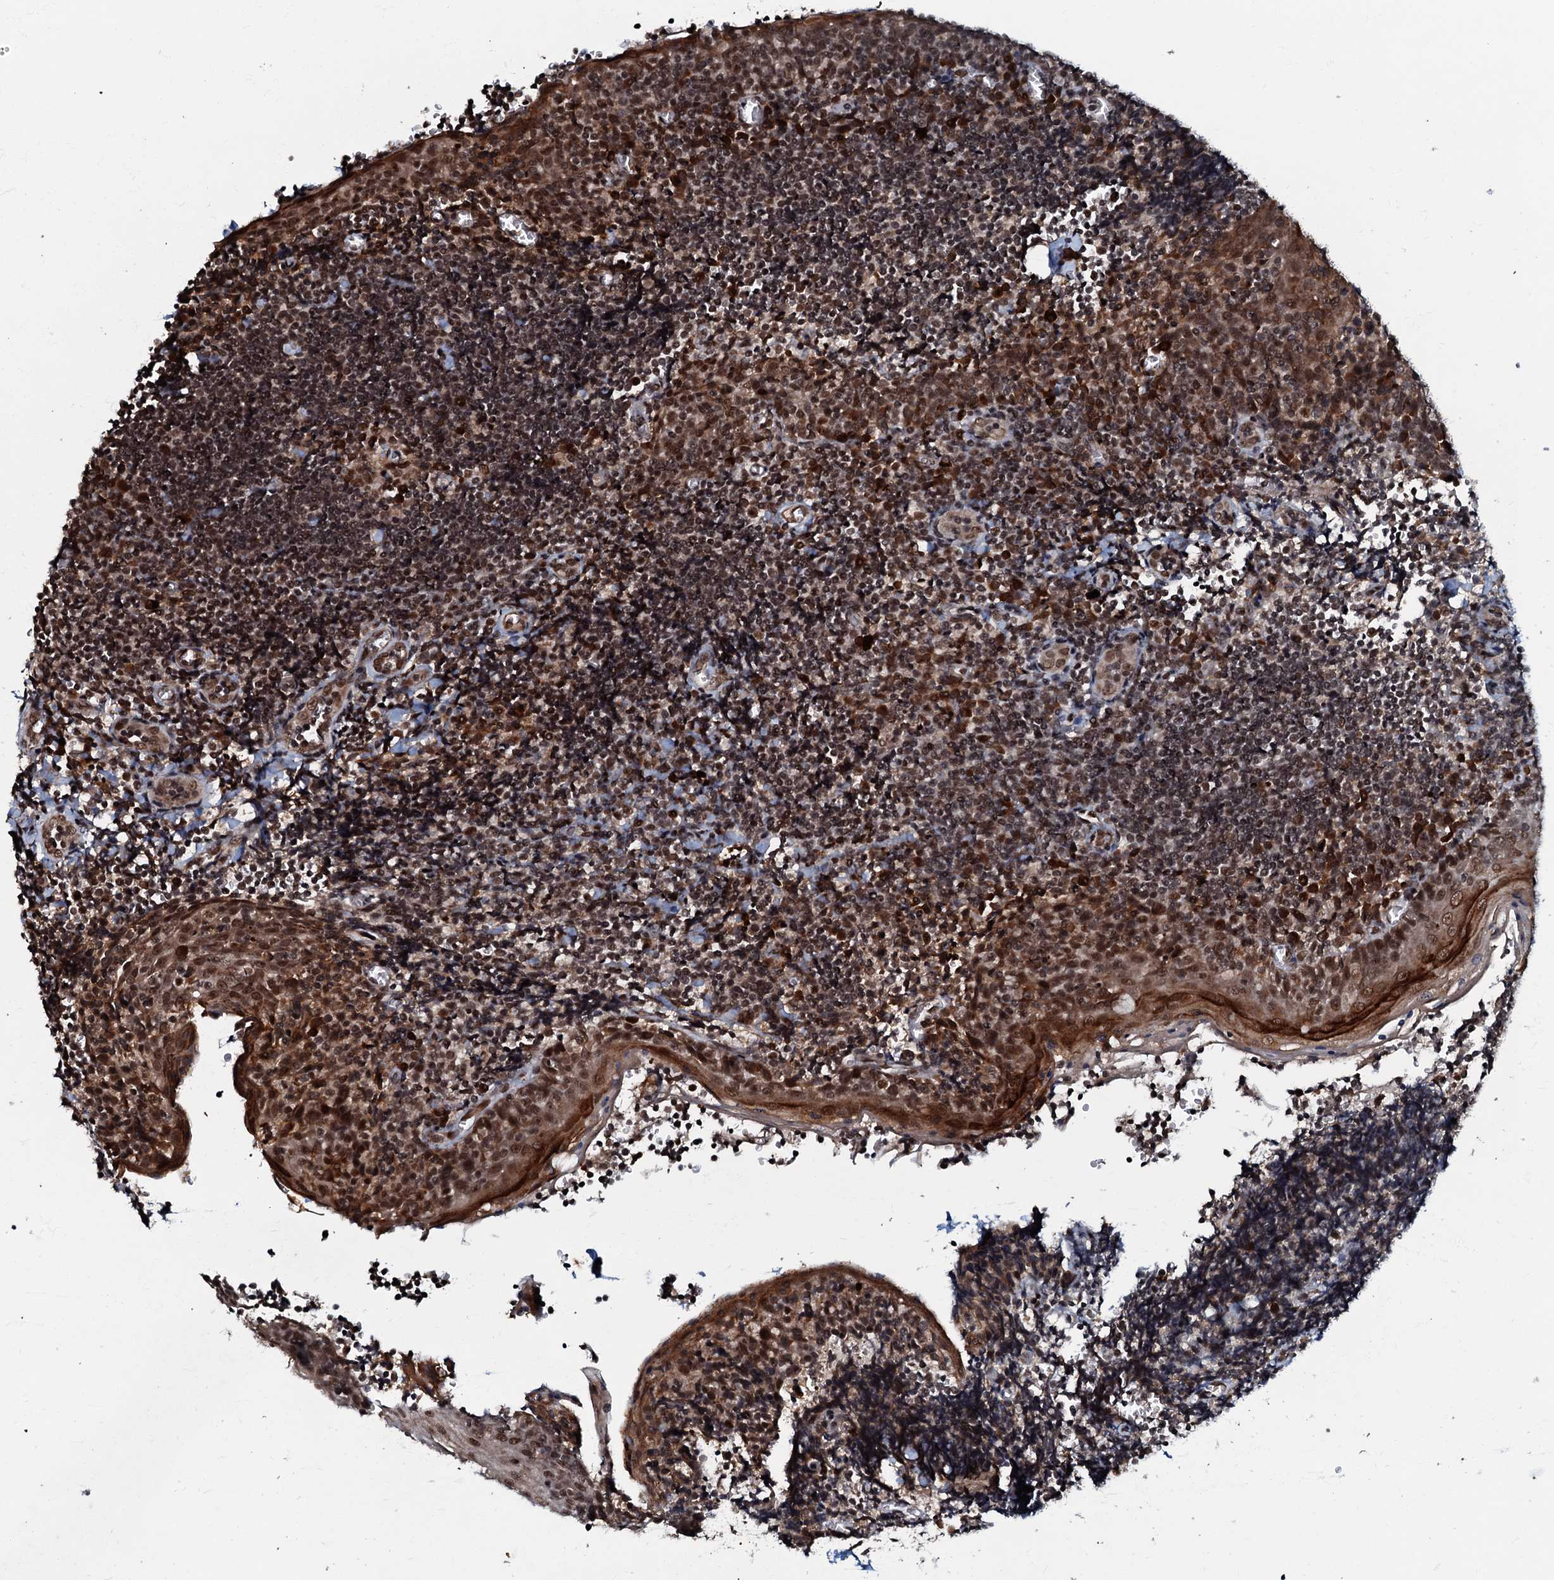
{"staining": {"intensity": "moderate", "quantity": ">75%", "location": "nuclear"}, "tissue": "tonsil", "cell_type": "Germinal center cells", "image_type": "normal", "snomed": [{"axis": "morphology", "description": "Normal tissue, NOS"}, {"axis": "topography", "description": "Tonsil"}], "caption": "Immunohistochemical staining of unremarkable human tonsil reveals medium levels of moderate nuclear positivity in about >75% of germinal center cells.", "gene": "C18orf32", "patient": {"sex": "male", "age": 27}}